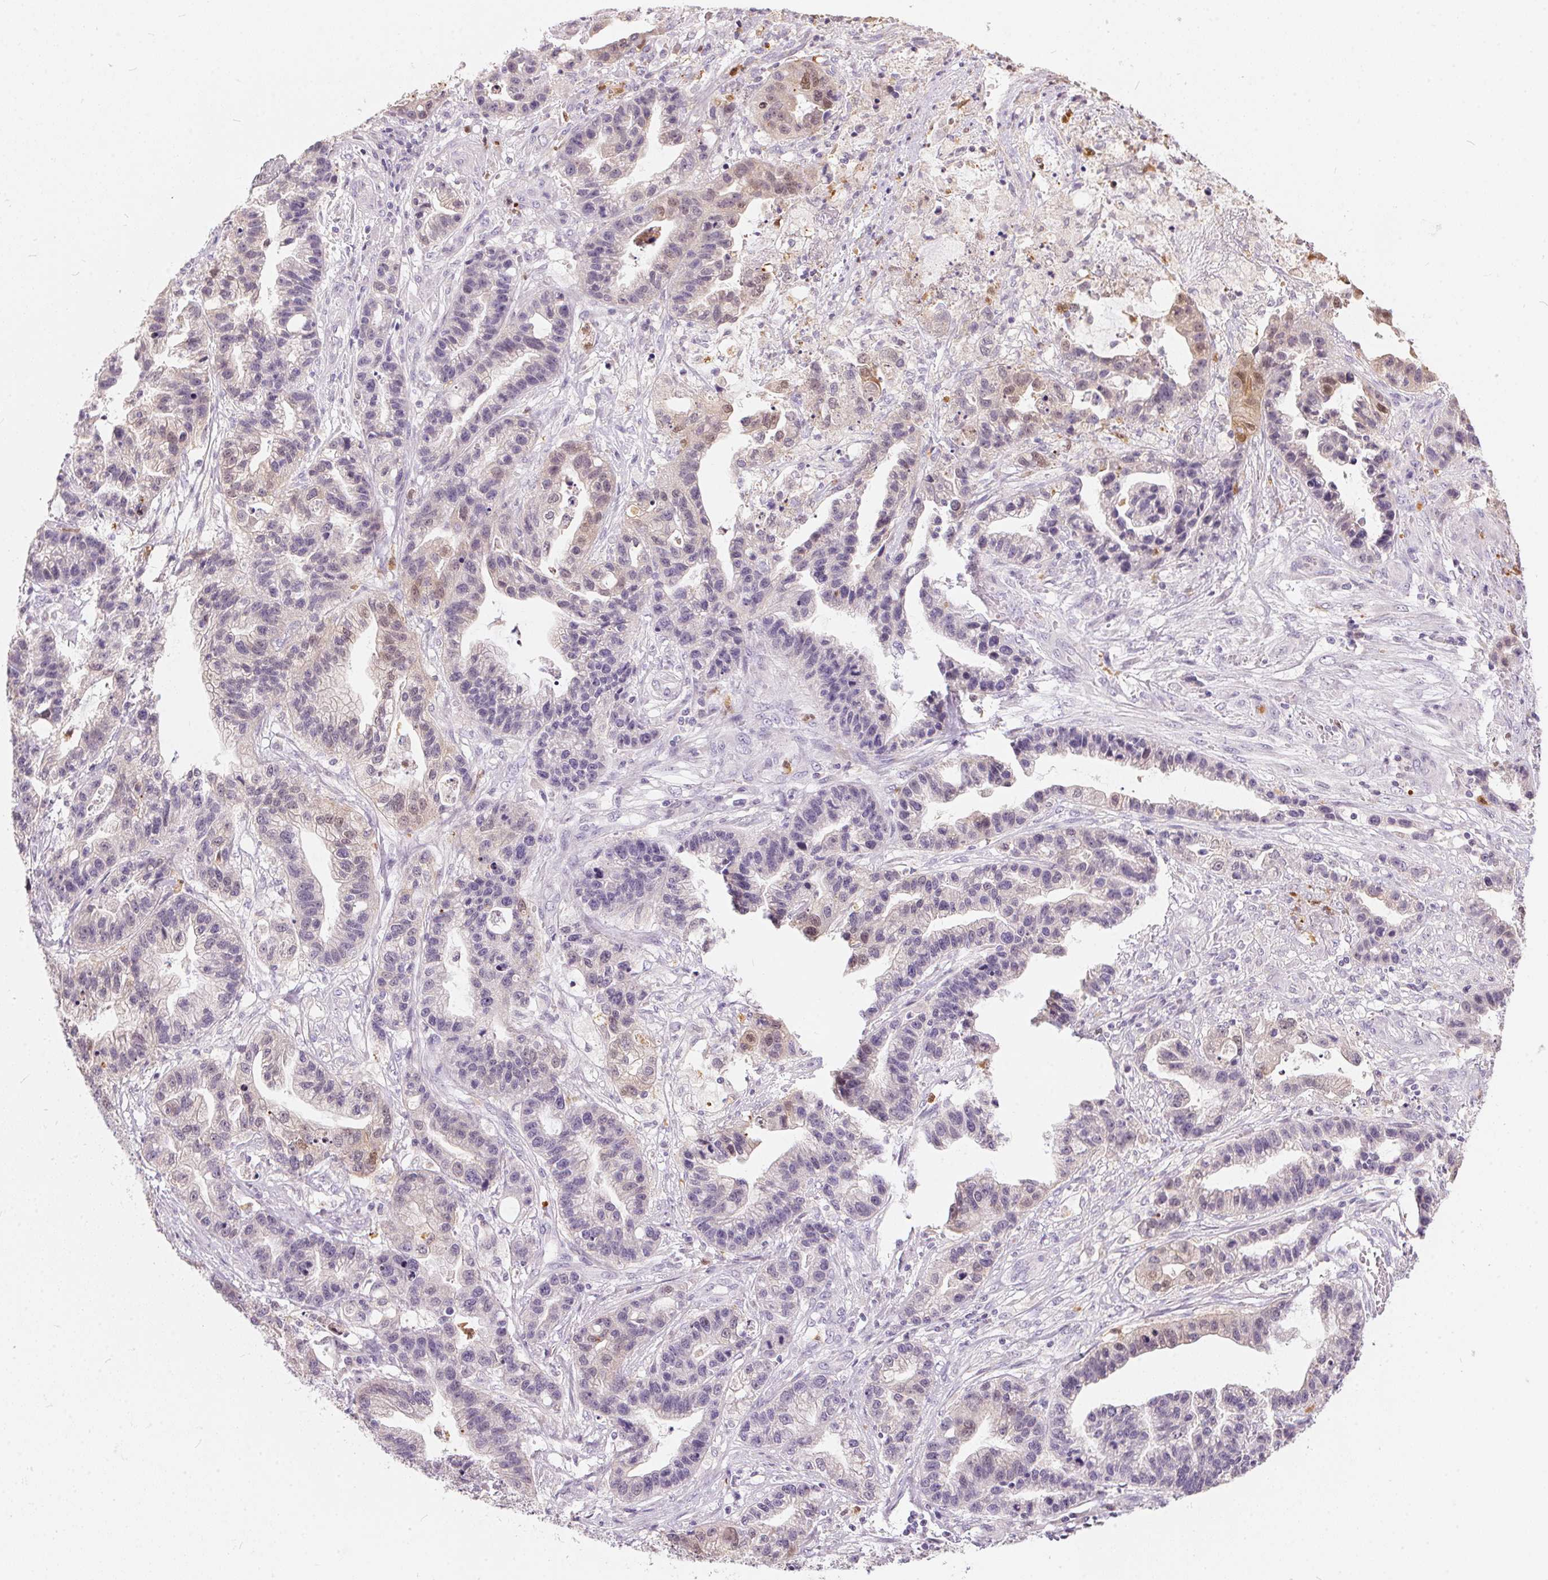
{"staining": {"intensity": "negative", "quantity": "none", "location": "none"}, "tissue": "stomach cancer", "cell_type": "Tumor cells", "image_type": "cancer", "snomed": [{"axis": "morphology", "description": "Adenocarcinoma, NOS"}, {"axis": "topography", "description": "Stomach"}], "caption": "Tumor cells are negative for brown protein staining in stomach cancer (adenocarcinoma). The staining was performed using DAB to visualize the protein expression in brown, while the nuclei were stained in blue with hematoxylin (Magnification: 20x).", "gene": "SERPINB1", "patient": {"sex": "male", "age": 83}}